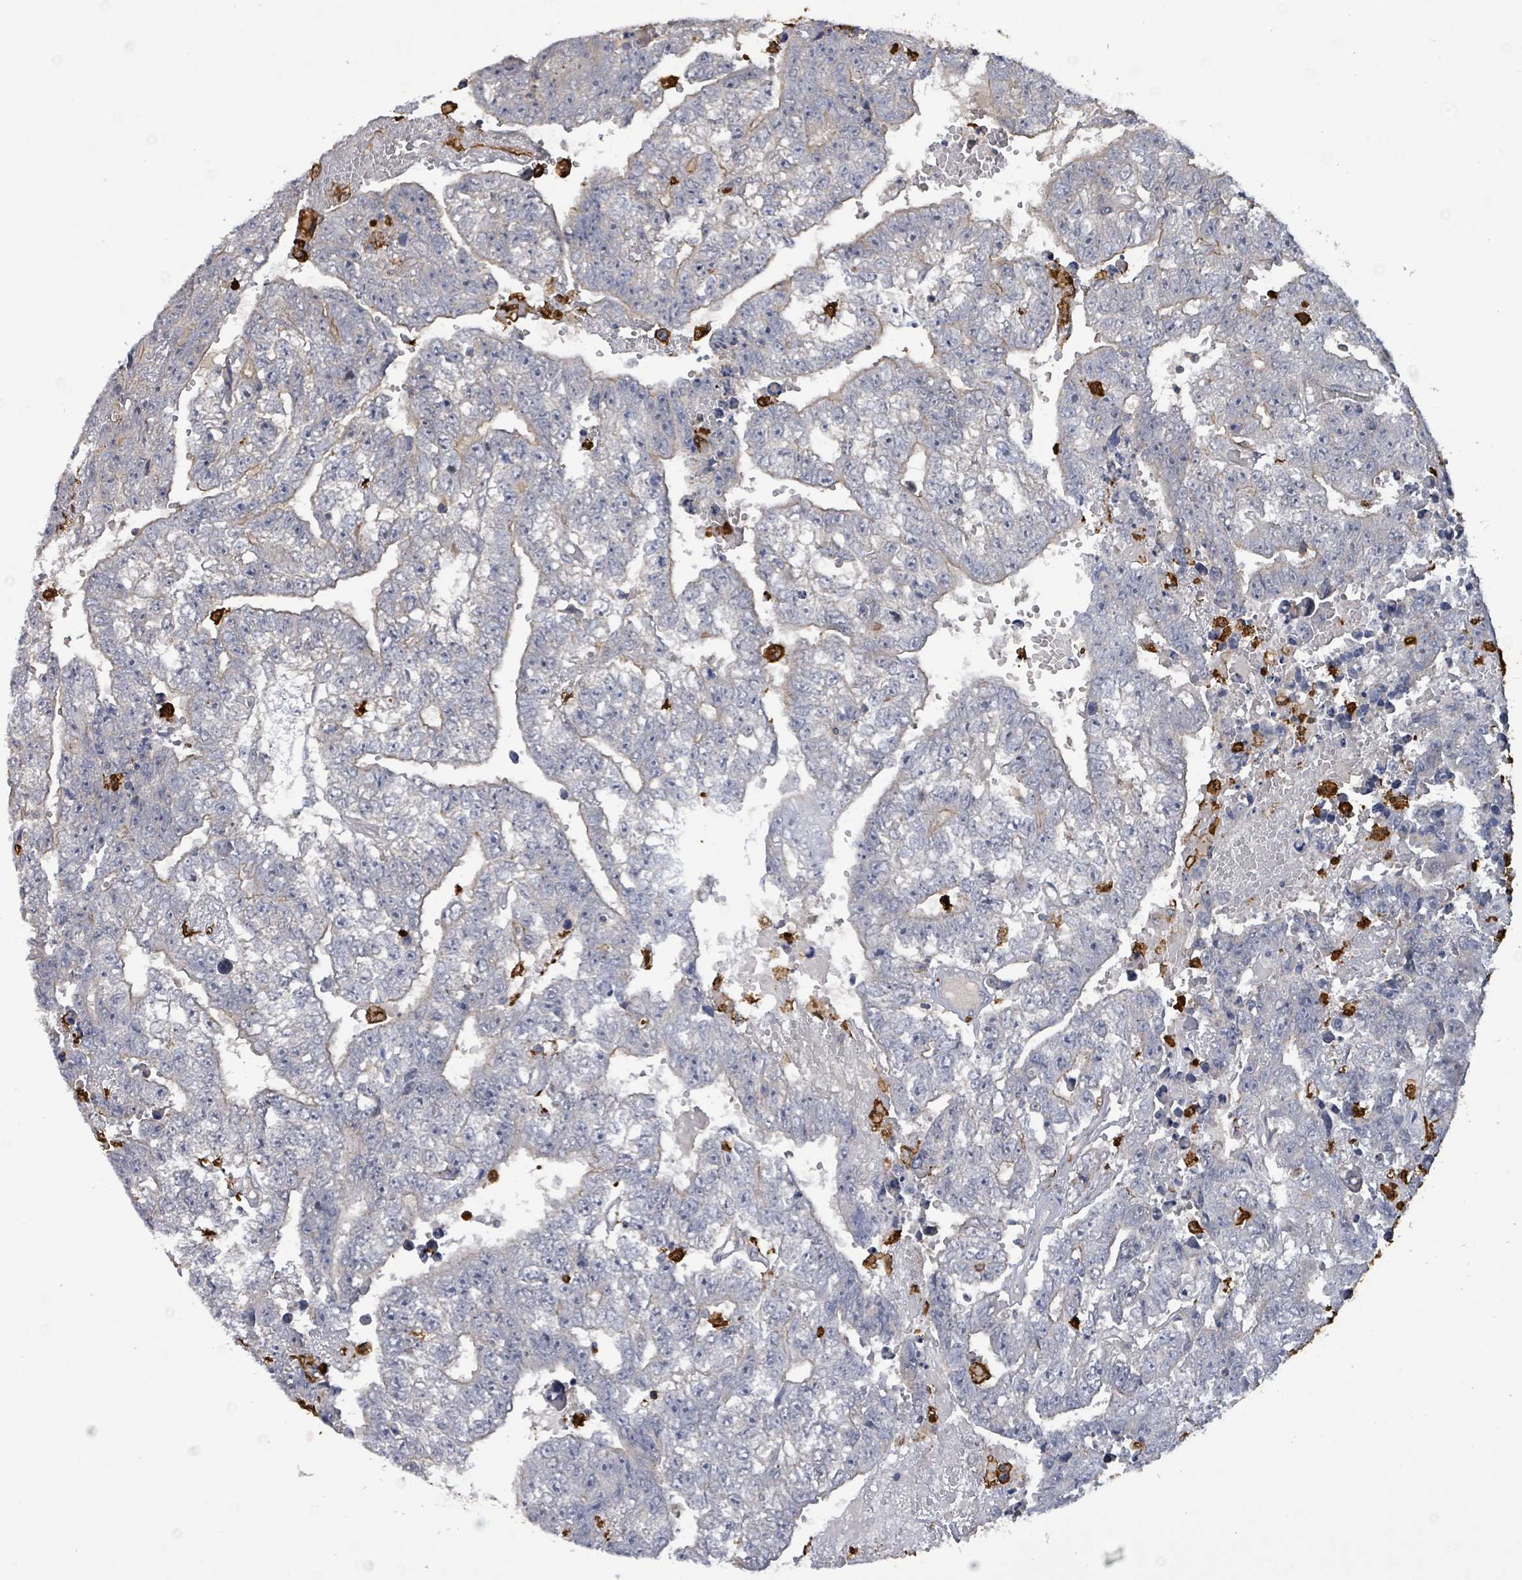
{"staining": {"intensity": "negative", "quantity": "none", "location": "none"}, "tissue": "testis cancer", "cell_type": "Tumor cells", "image_type": "cancer", "snomed": [{"axis": "morphology", "description": "Carcinoma, Embryonal, NOS"}, {"axis": "topography", "description": "Testis"}], "caption": "IHC of testis cancer reveals no positivity in tumor cells.", "gene": "FAM210A", "patient": {"sex": "male", "age": 25}}